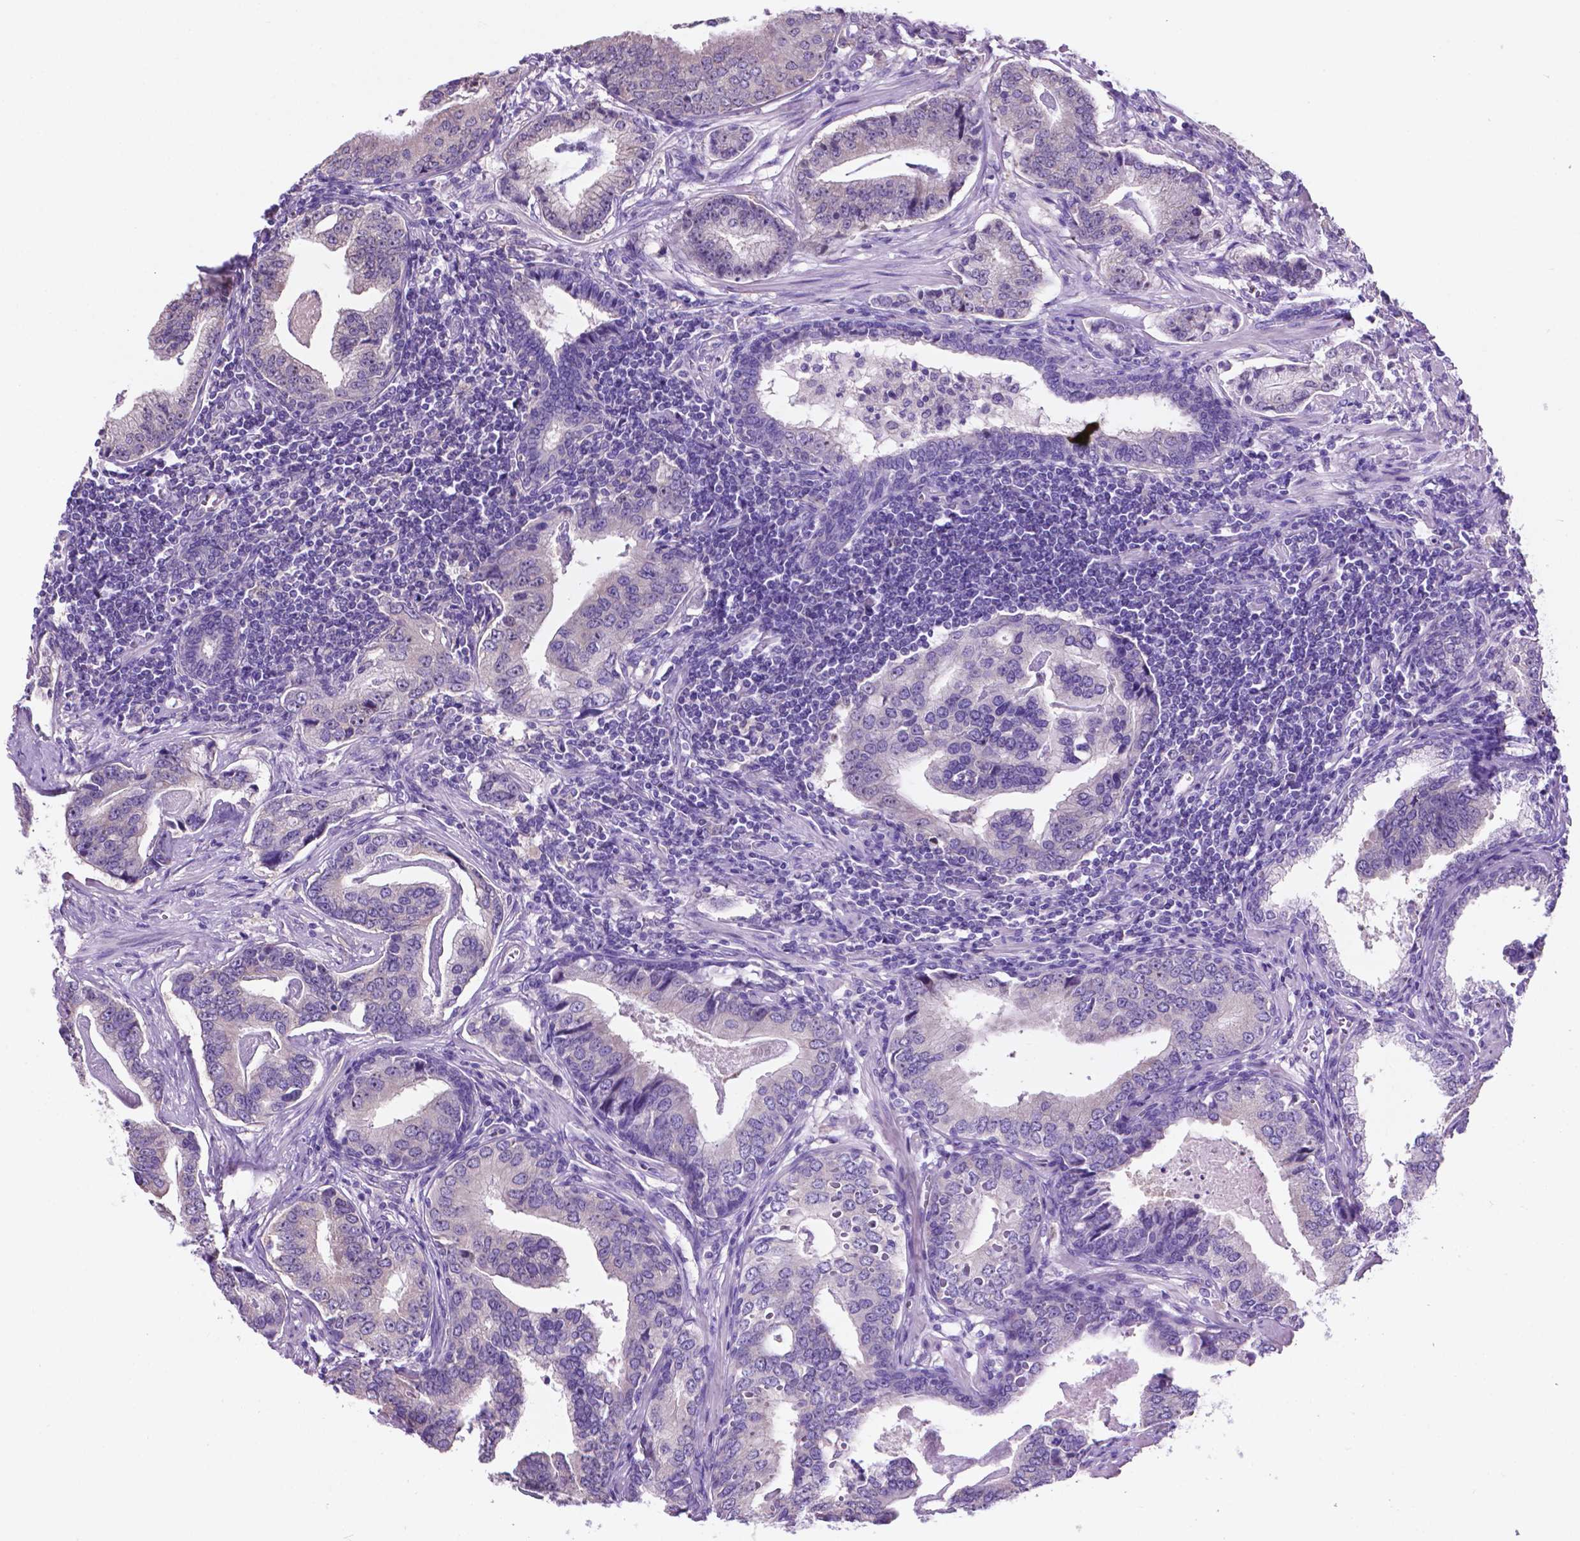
{"staining": {"intensity": "negative", "quantity": "none", "location": "none"}, "tissue": "prostate cancer", "cell_type": "Tumor cells", "image_type": "cancer", "snomed": [{"axis": "morphology", "description": "Adenocarcinoma, NOS"}, {"axis": "topography", "description": "Prostate"}], "caption": "This is an immunohistochemistry (IHC) histopathology image of human prostate cancer (adenocarcinoma). There is no staining in tumor cells.", "gene": "SPDYA", "patient": {"sex": "male", "age": 64}}